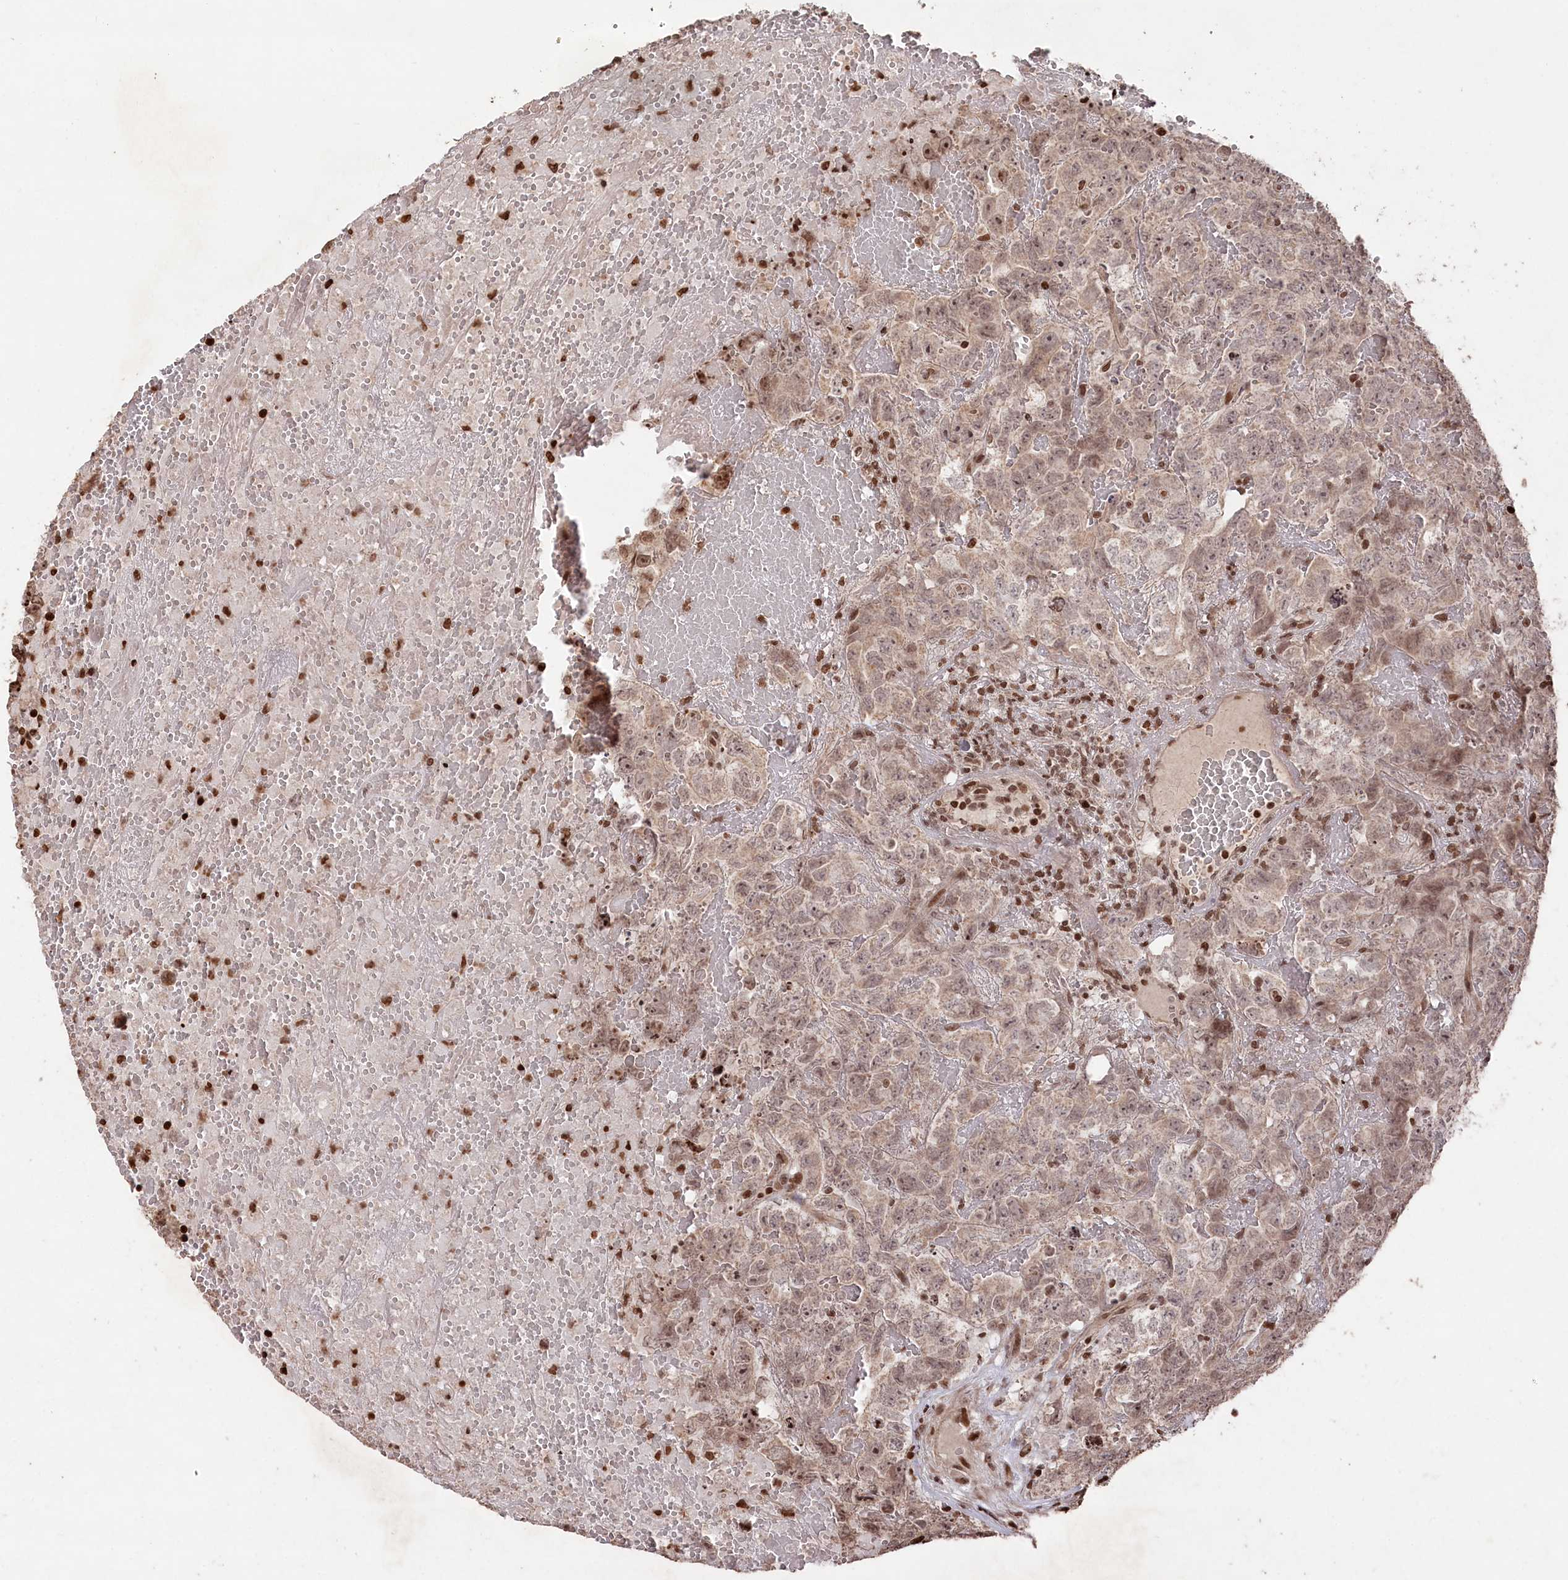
{"staining": {"intensity": "weak", "quantity": ">75%", "location": "nuclear"}, "tissue": "testis cancer", "cell_type": "Tumor cells", "image_type": "cancer", "snomed": [{"axis": "morphology", "description": "Carcinoma, Embryonal, NOS"}, {"axis": "topography", "description": "Testis"}], "caption": "The immunohistochemical stain labels weak nuclear positivity in tumor cells of testis cancer (embryonal carcinoma) tissue.", "gene": "CCSER2", "patient": {"sex": "male", "age": 45}}